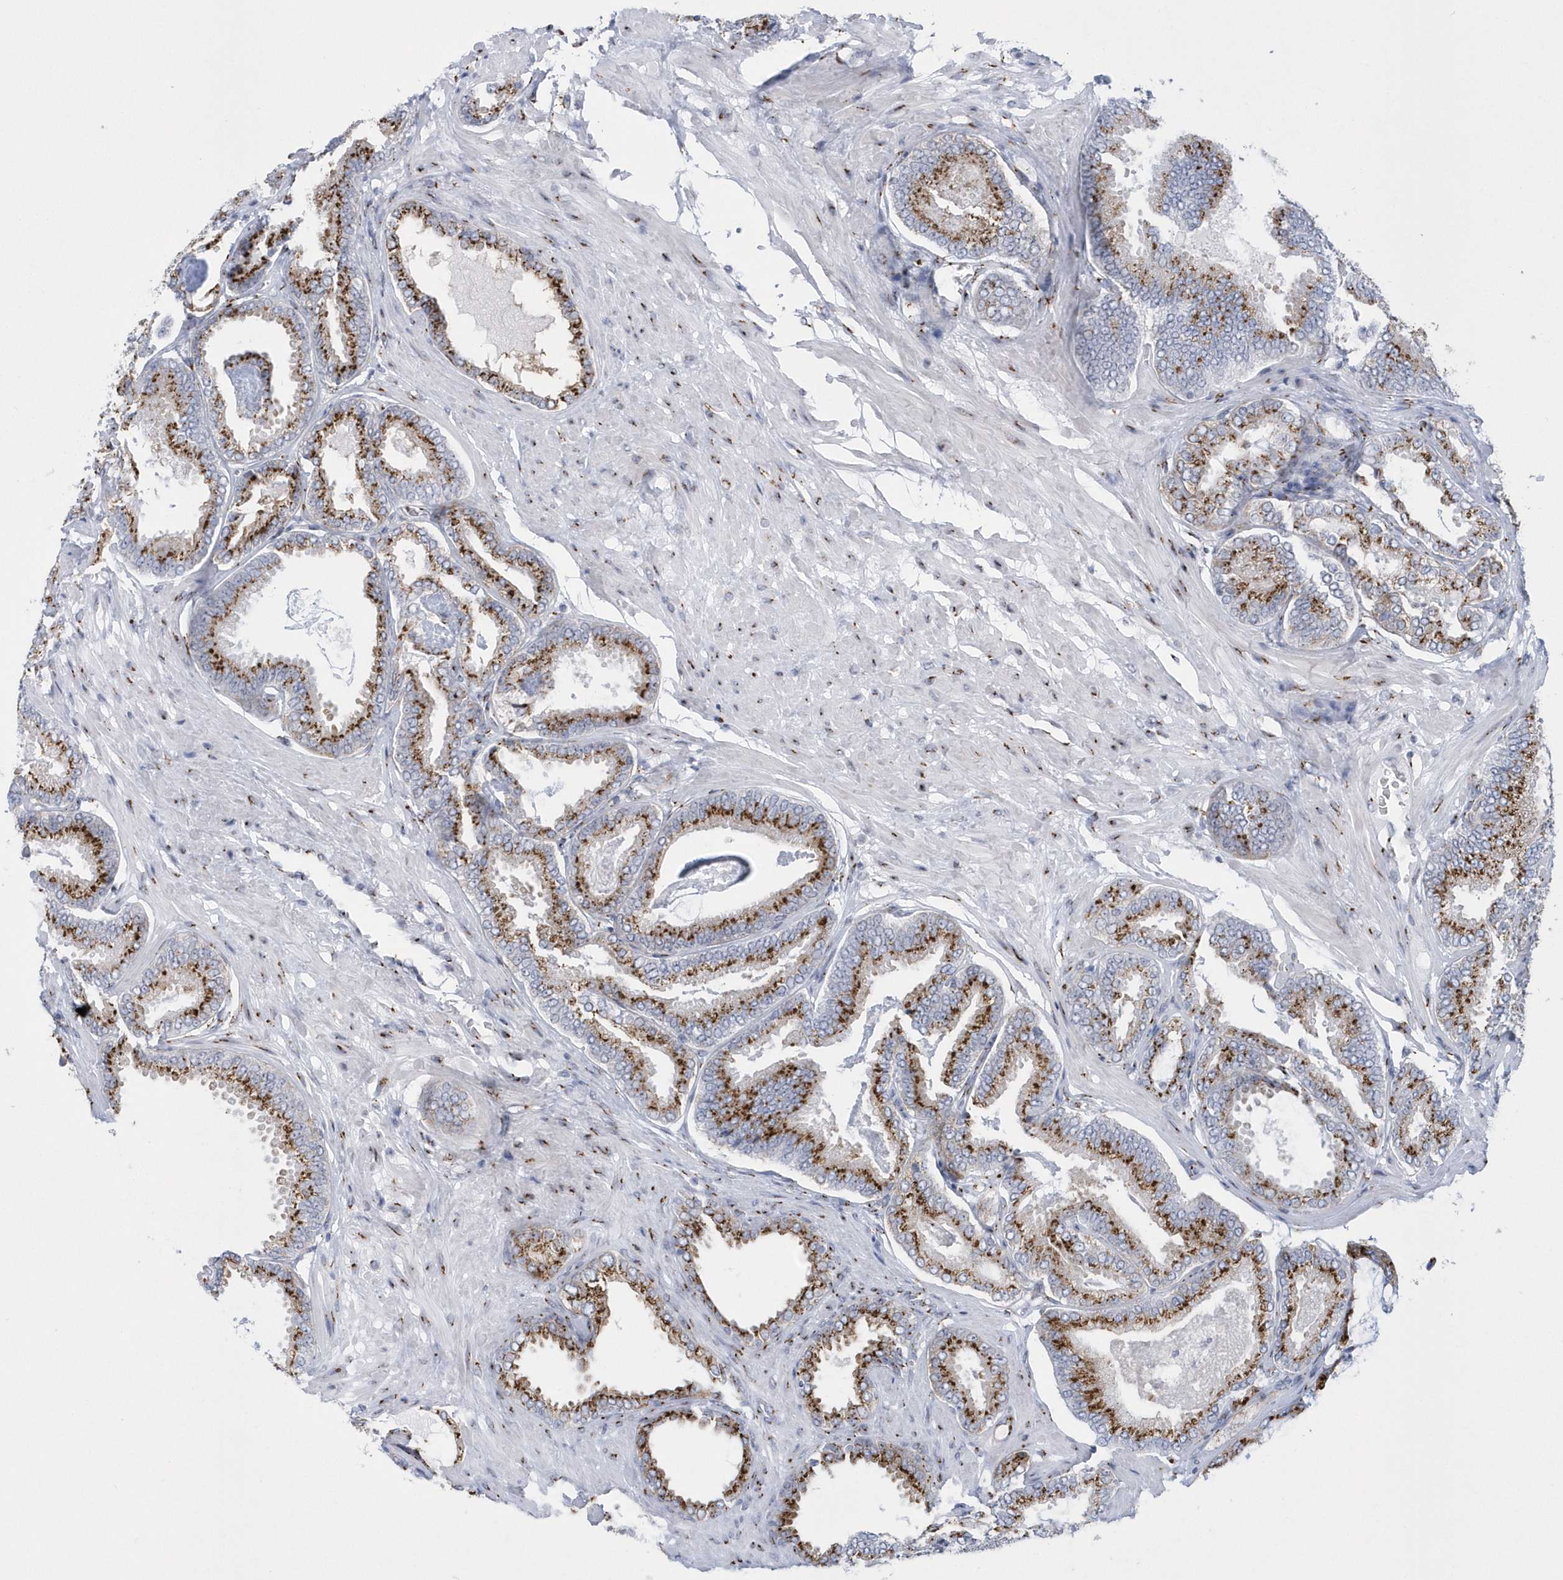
{"staining": {"intensity": "moderate", "quantity": ">75%", "location": "cytoplasmic/membranous"}, "tissue": "prostate cancer", "cell_type": "Tumor cells", "image_type": "cancer", "snomed": [{"axis": "morphology", "description": "Adenocarcinoma, Low grade"}, {"axis": "topography", "description": "Prostate"}], "caption": "Immunohistochemistry (IHC) staining of prostate adenocarcinoma (low-grade), which exhibits medium levels of moderate cytoplasmic/membranous positivity in approximately >75% of tumor cells indicating moderate cytoplasmic/membranous protein positivity. The staining was performed using DAB (brown) for protein detection and nuclei were counterstained in hematoxylin (blue).", "gene": "SLX9", "patient": {"sex": "male", "age": 71}}